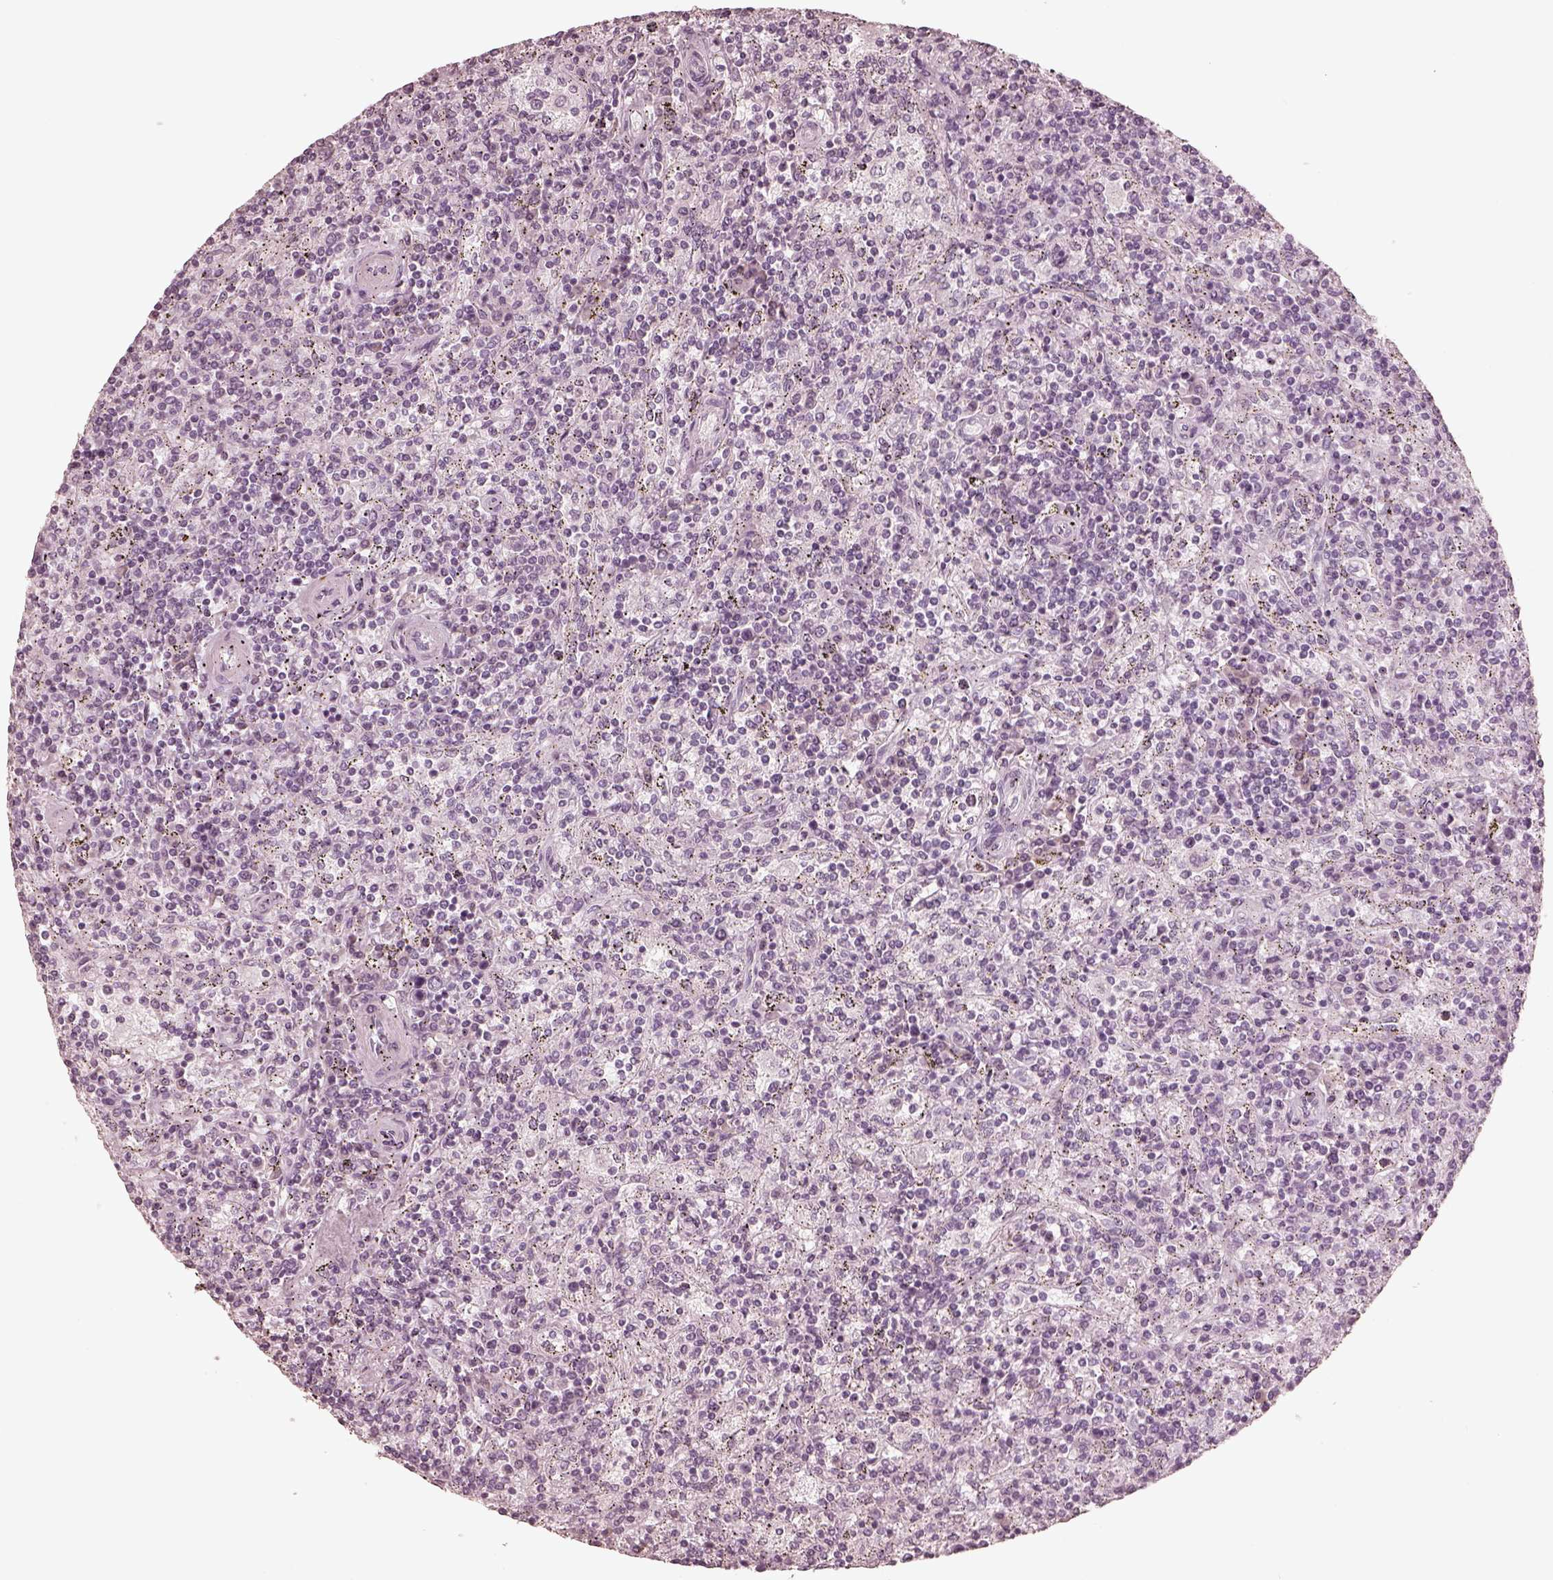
{"staining": {"intensity": "negative", "quantity": "none", "location": "none"}, "tissue": "lymphoma", "cell_type": "Tumor cells", "image_type": "cancer", "snomed": [{"axis": "morphology", "description": "Malignant lymphoma, non-Hodgkin's type, Low grade"}, {"axis": "topography", "description": "Spleen"}], "caption": "Image shows no protein staining in tumor cells of low-grade malignant lymphoma, non-Hodgkin's type tissue.", "gene": "CALR3", "patient": {"sex": "male", "age": 62}}